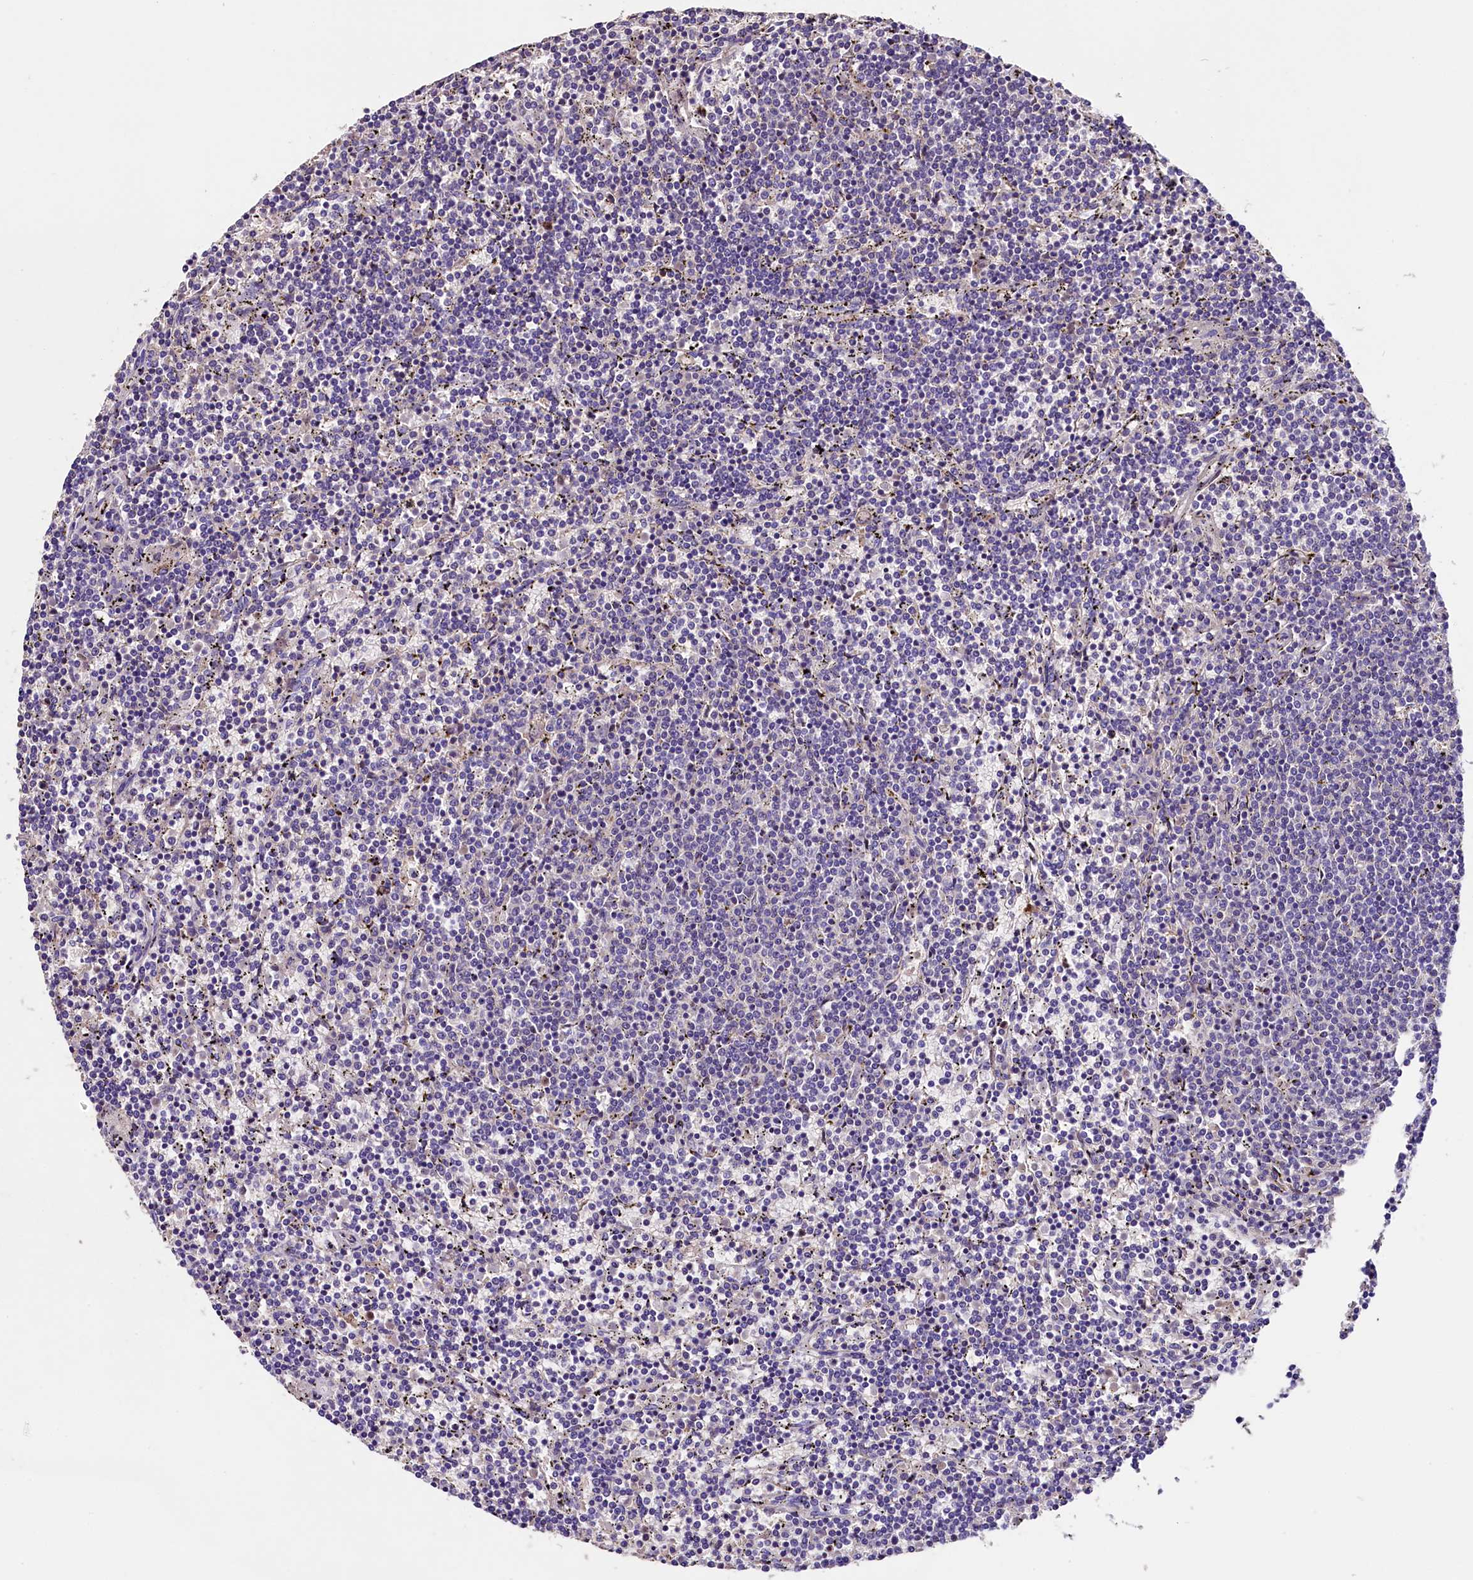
{"staining": {"intensity": "negative", "quantity": "none", "location": "none"}, "tissue": "lymphoma", "cell_type": "Tumor cells", "image_type": "cancer", "snomed": [{"axis": "morphology", "description": "Malignant lymphoma, non-Hodgkin's type, Low grade"}, {"axis": "topography", "description": "Spleen"}], "caption": "DAB immunohistochemical staining of lymphoma displays no significant positivity in tumor cells.", "gene": "MEX3B", "patient": {"sex": "female", "age": 50}}